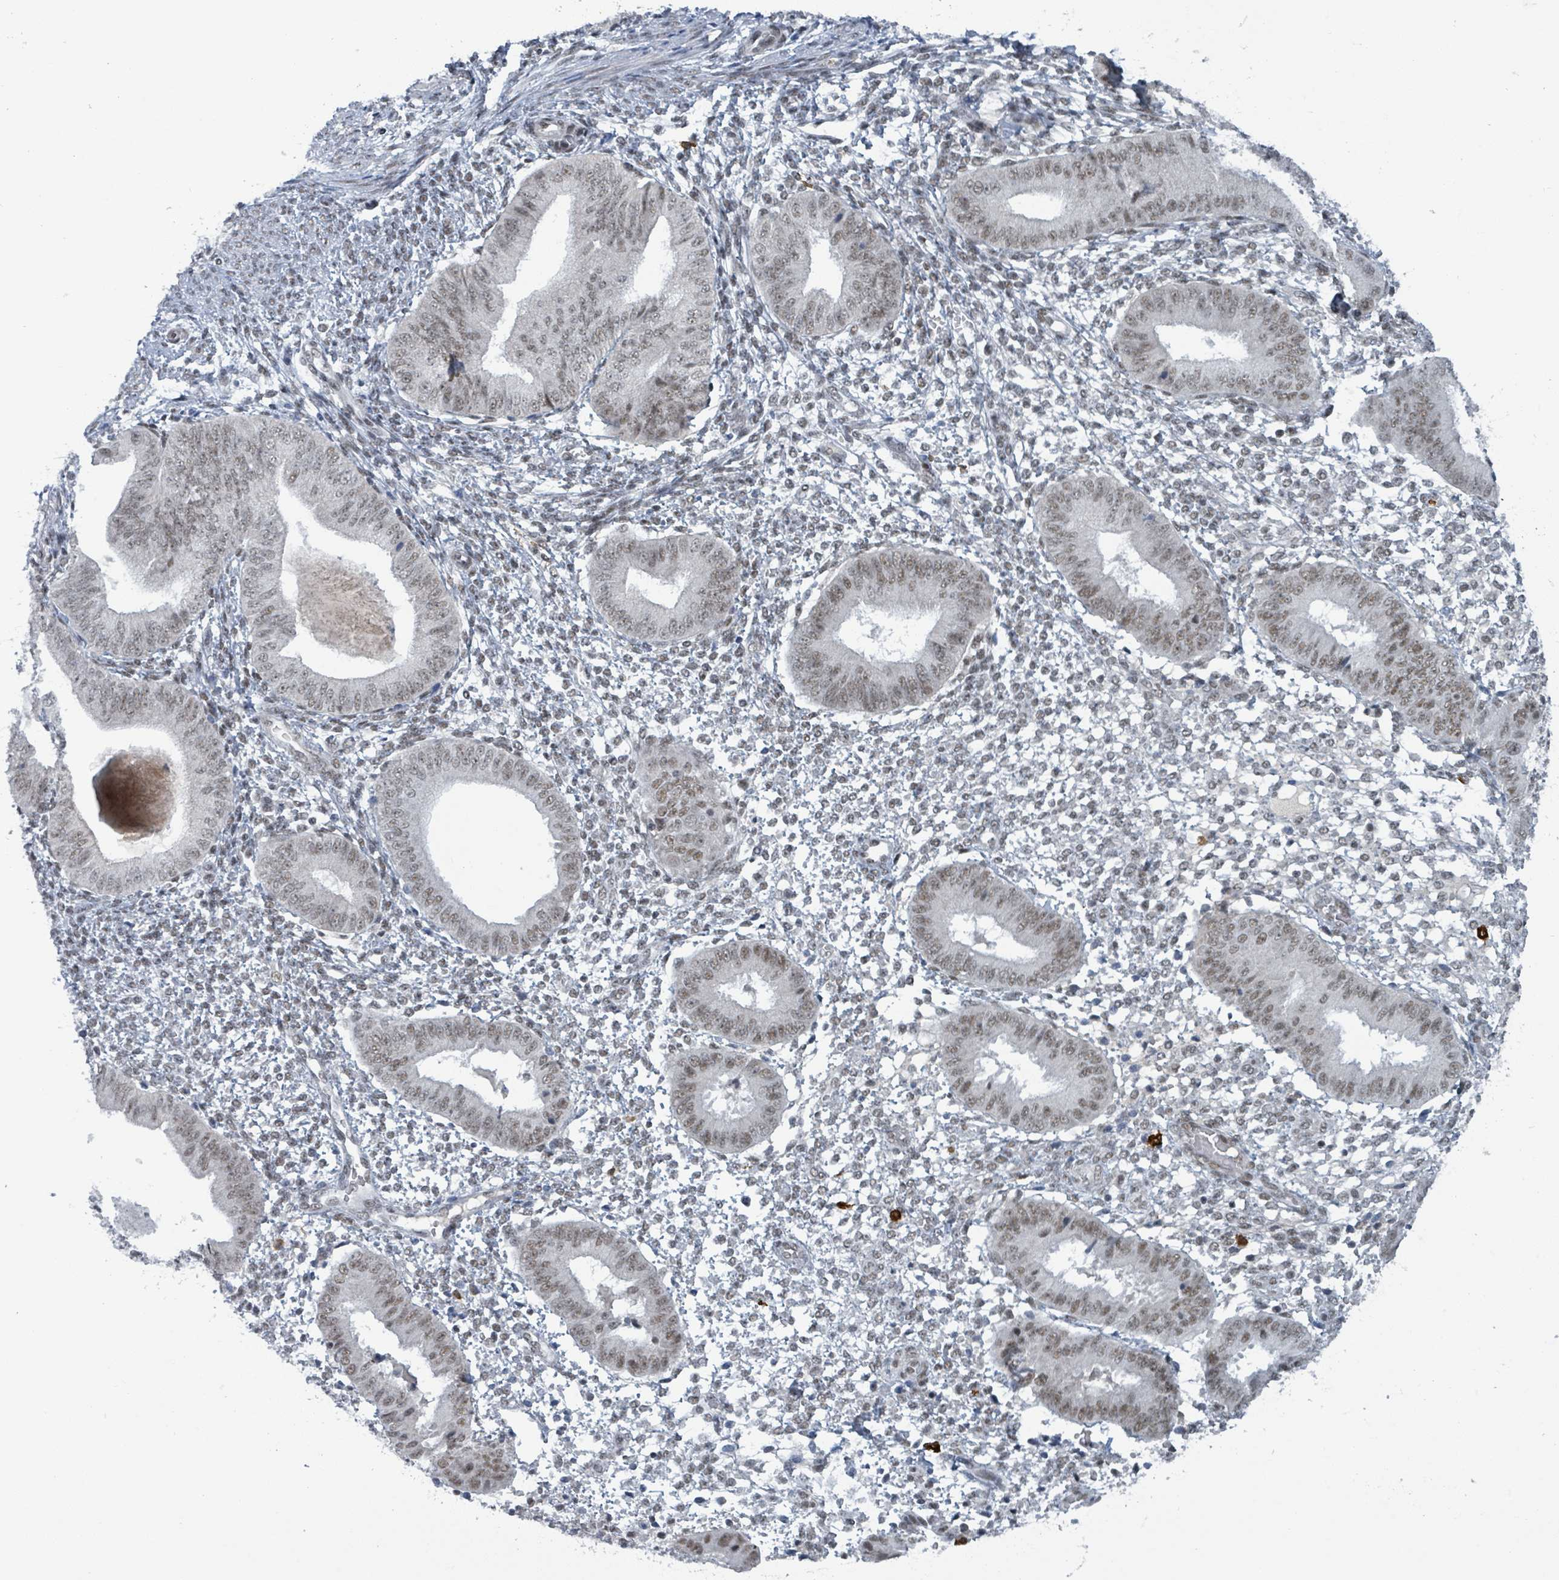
{"staining": {"intensity": "negative", "quantity": "none", "location": "none"}, "tissue": "endometrium", "cell_type": "Cells in endometrial stroma", "image_type": "normal", "snomed": [{"axis": "morphology", "description": "Normal tissue, NOS"}, {"axis": "topography", "description": "Endometrium"}], "caption": "The micrograph exhibits no significant expression in cells in endometrial stroma of endometrium.", "gene": "BANP", "patient": {"sex": "female", "age": 49}}